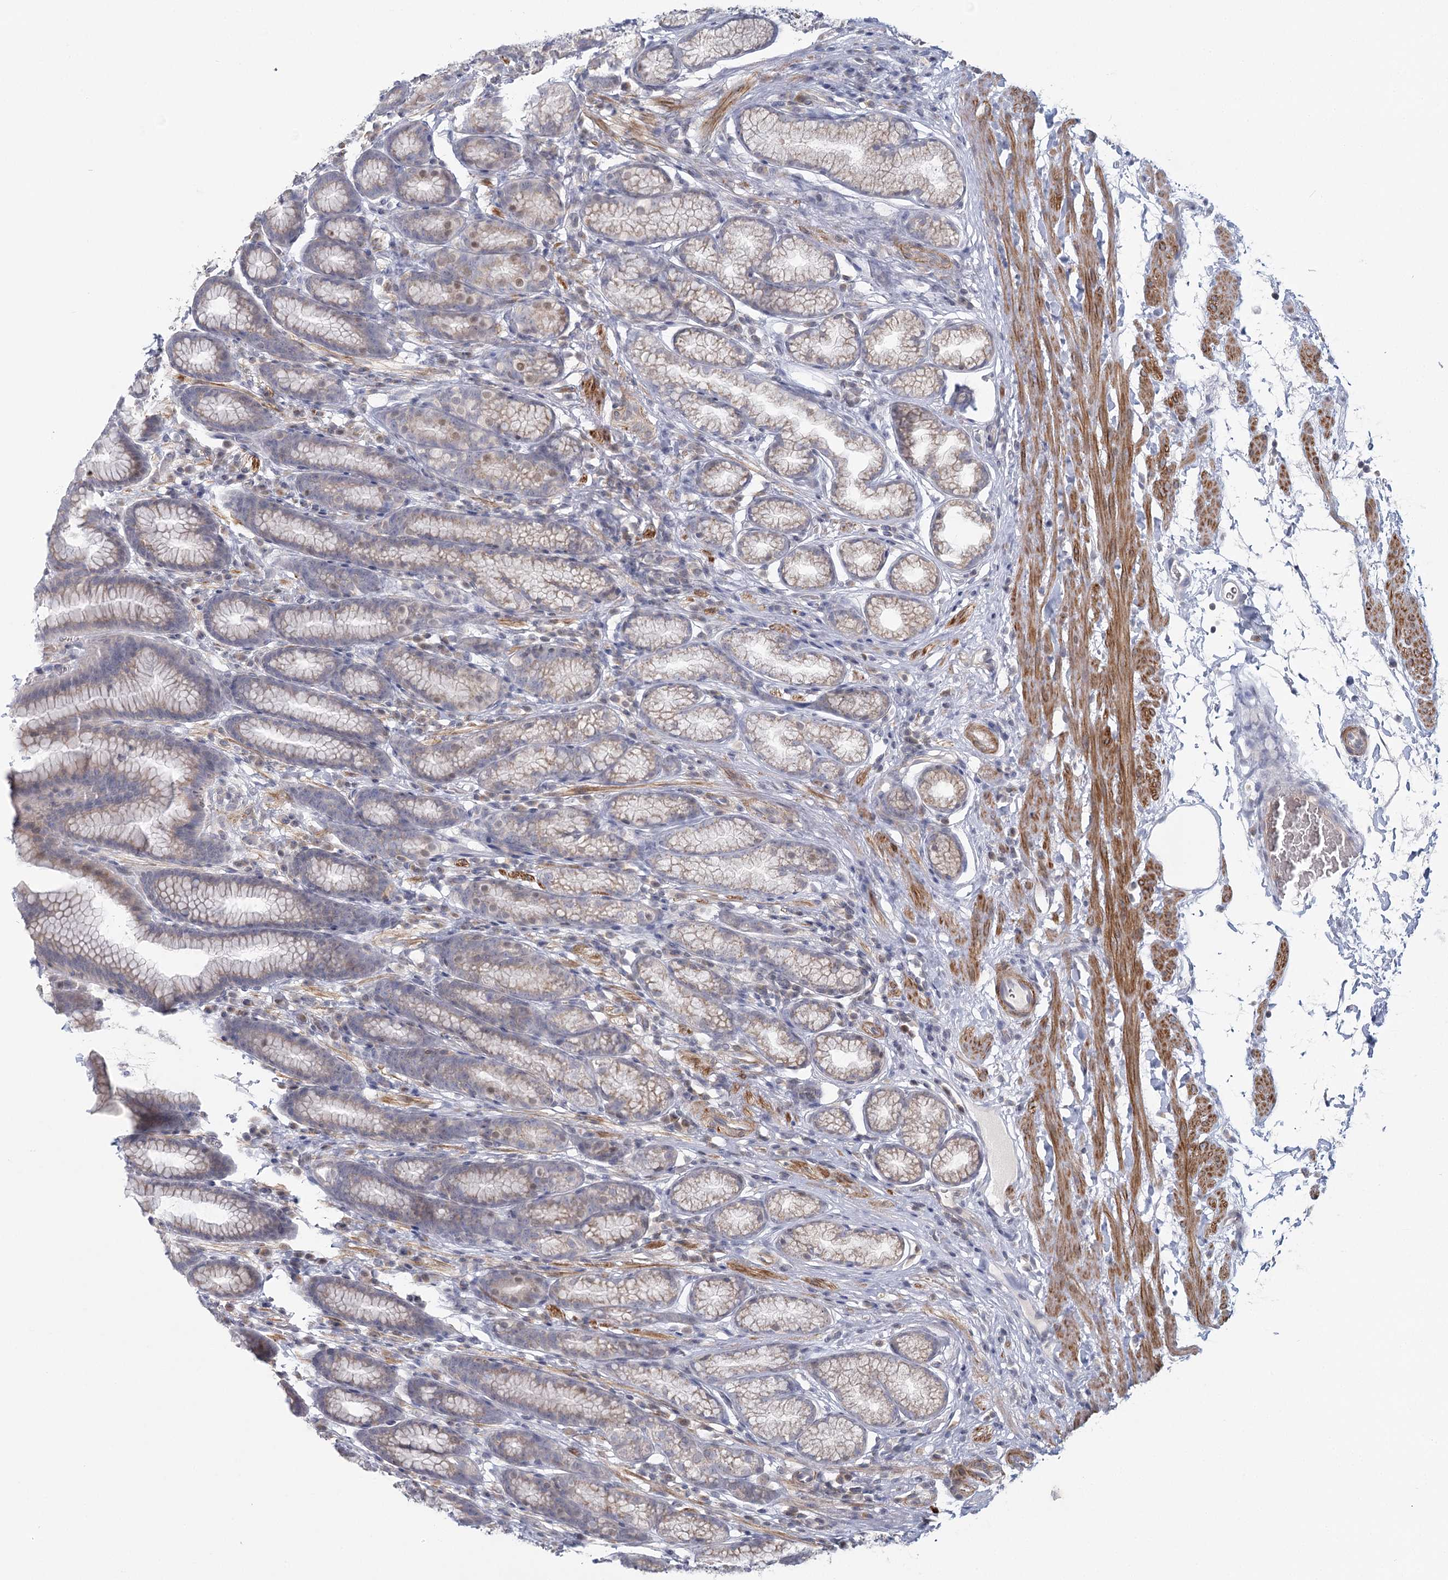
{"staining": {"intensity": "weak", "quantity": "25%-75%", "location": "cytoplasmic/membranous,nuclear"}, "tissue": "stomach", "cell_type": "Glandular cells", "image_type": "normal", "snomed": [{"axis": "morphology", "description": "Normal tissue, NOS"}, {"axis": "topography", "description": "Stomach"}], "caption": "Immunohistochemical staining of benign human stomach reveals low levels of weak cytoplasmic/membranous,nuclear expression in about 25%-75% of glandular cells. (IHC, brightfield microscopy, high magnification).", "gene": "USP11", "patient": {"sex": "male", "age": 42}}